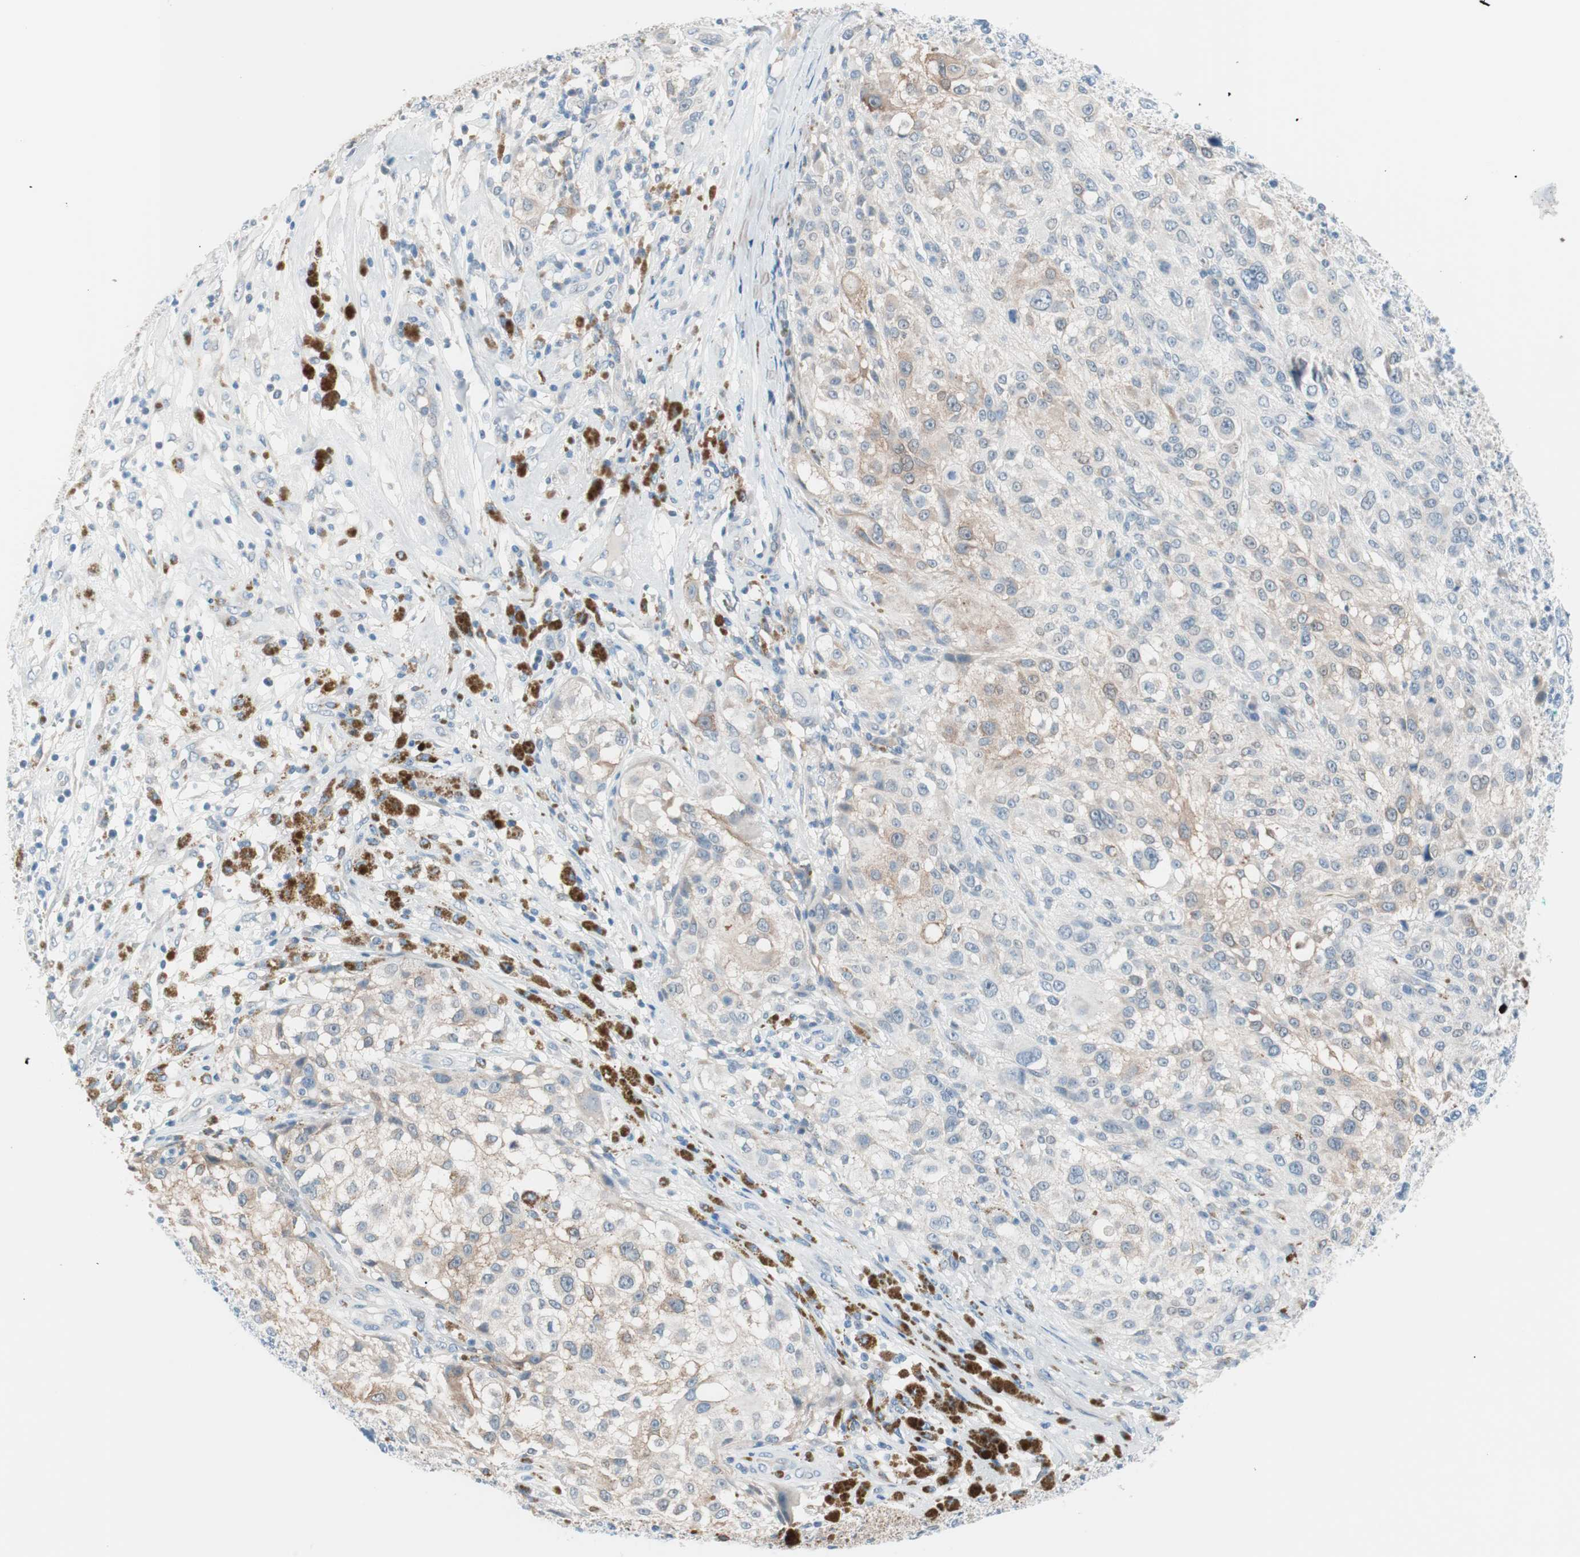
{"staining": {"intensity": "moderate", "quantity": "25%-75%", "location": "cytoplasmic/membranous"}, "tissue": "melanoma", "cell_type": "Tumor cells", "image_type": "cancer", "snomed": [{"axis": "morphology", "description": "Necrosis, NOS"}, {"axis": "morphology", "description": "Malignant melanoma, NOS"}, {"axis": "topography", "description": "Skin"}], "caption": "Melanoma stained for a protein (brown) reveals moderate cytoplasmic/membranous positive staining in approximately 25%-75% of tumor cells.", "gene": "VIL1", "patient": {"sex": "female", "age": 87}}